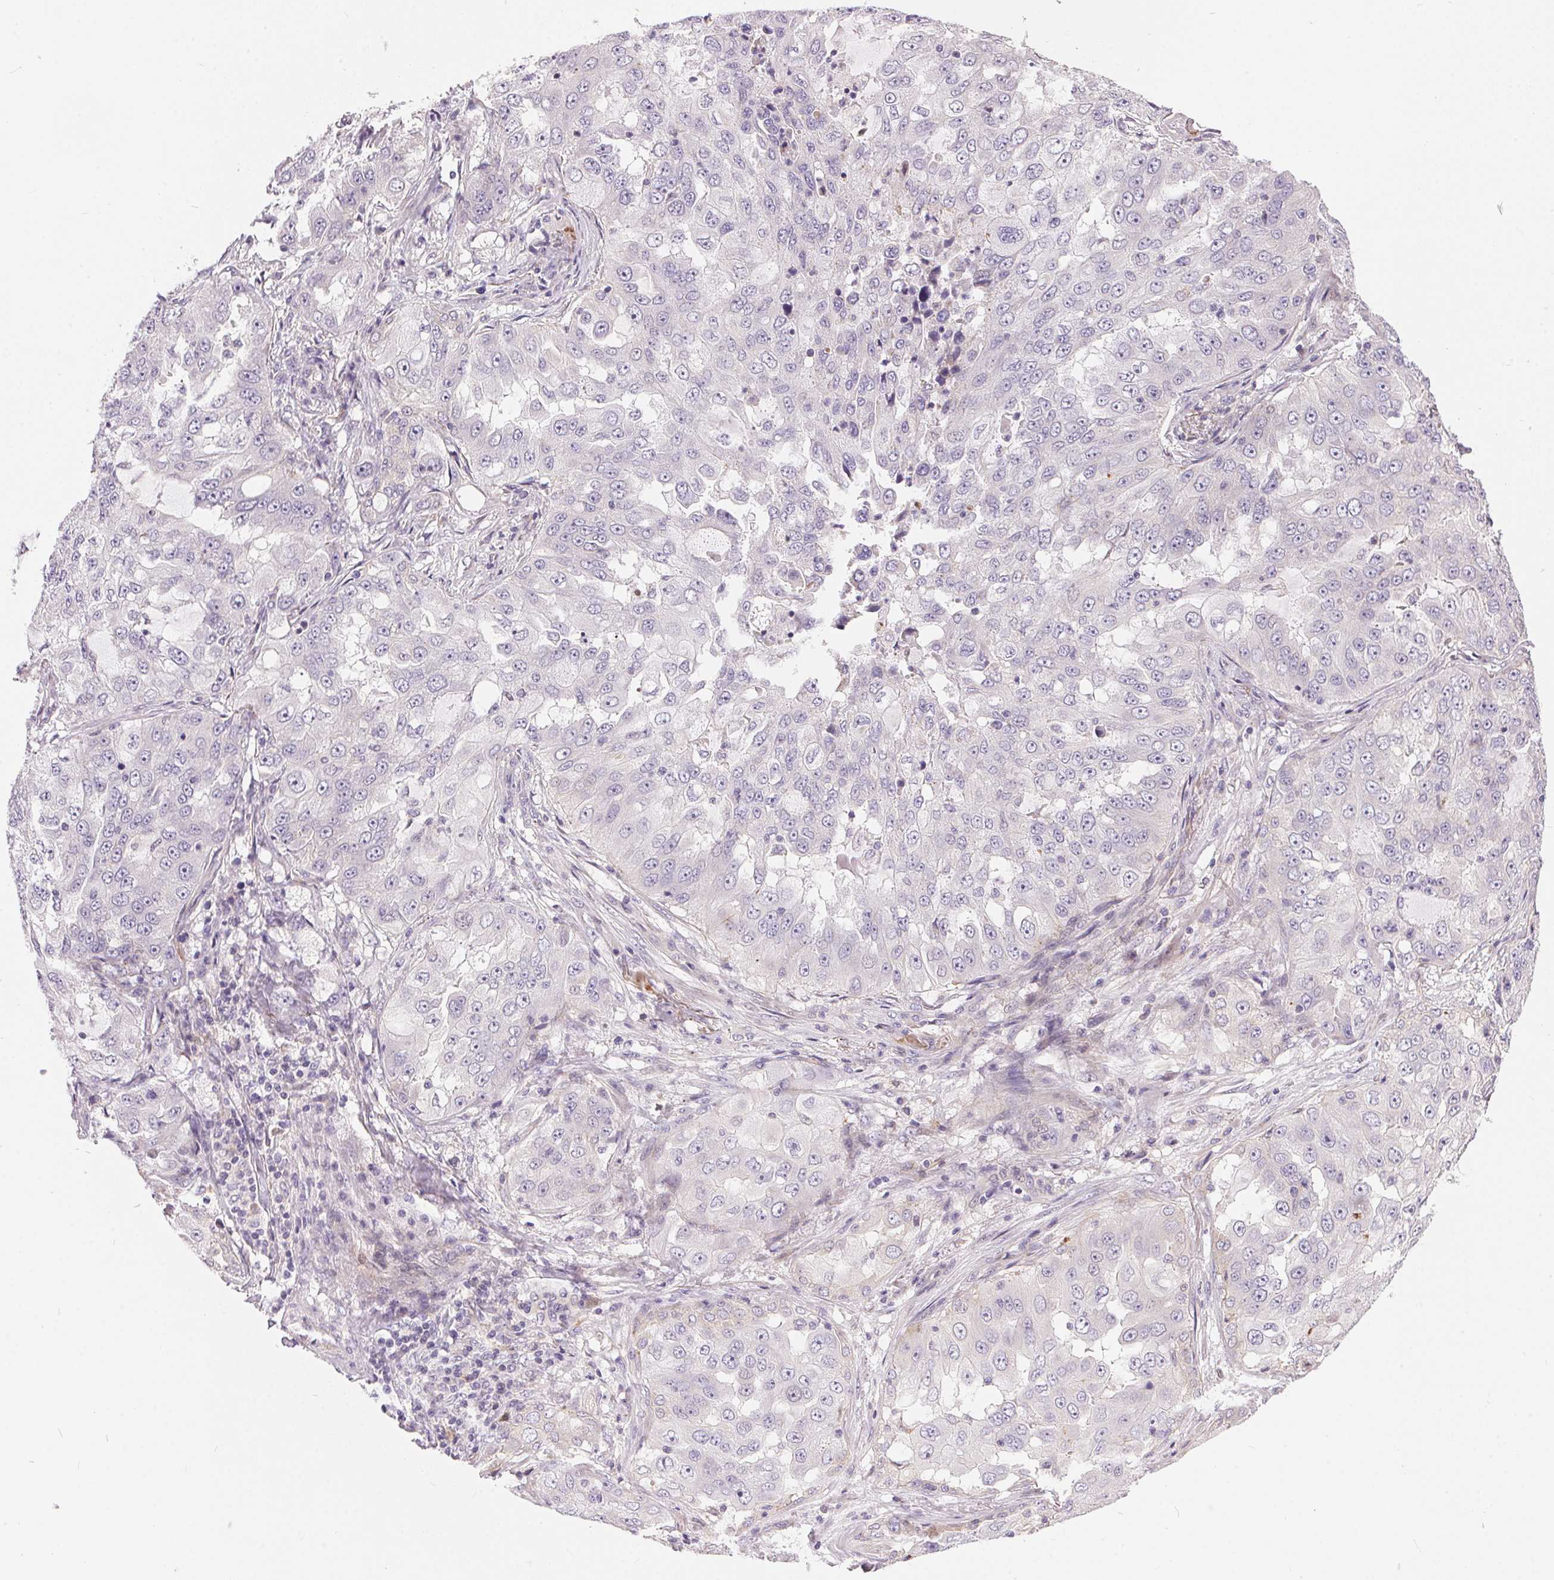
{"staining": {"intensity": "negative", "quantity": "none", "location": "none"}, "tissue": "lung cancer", "cell_type": "Tumor cells", "image_type": "cancer", "snomed": [{"axis": "morphology", "description": "Adenocarcinoma, NOS"}, {"axis": "topography", "description": "Lung"}], "caption": "Micrograph shows no significant protein staining in tumor cells of adenocarcinoma (lung).", "gene": "UNC13B", "patient": {"sex": "female", "age": 61}}